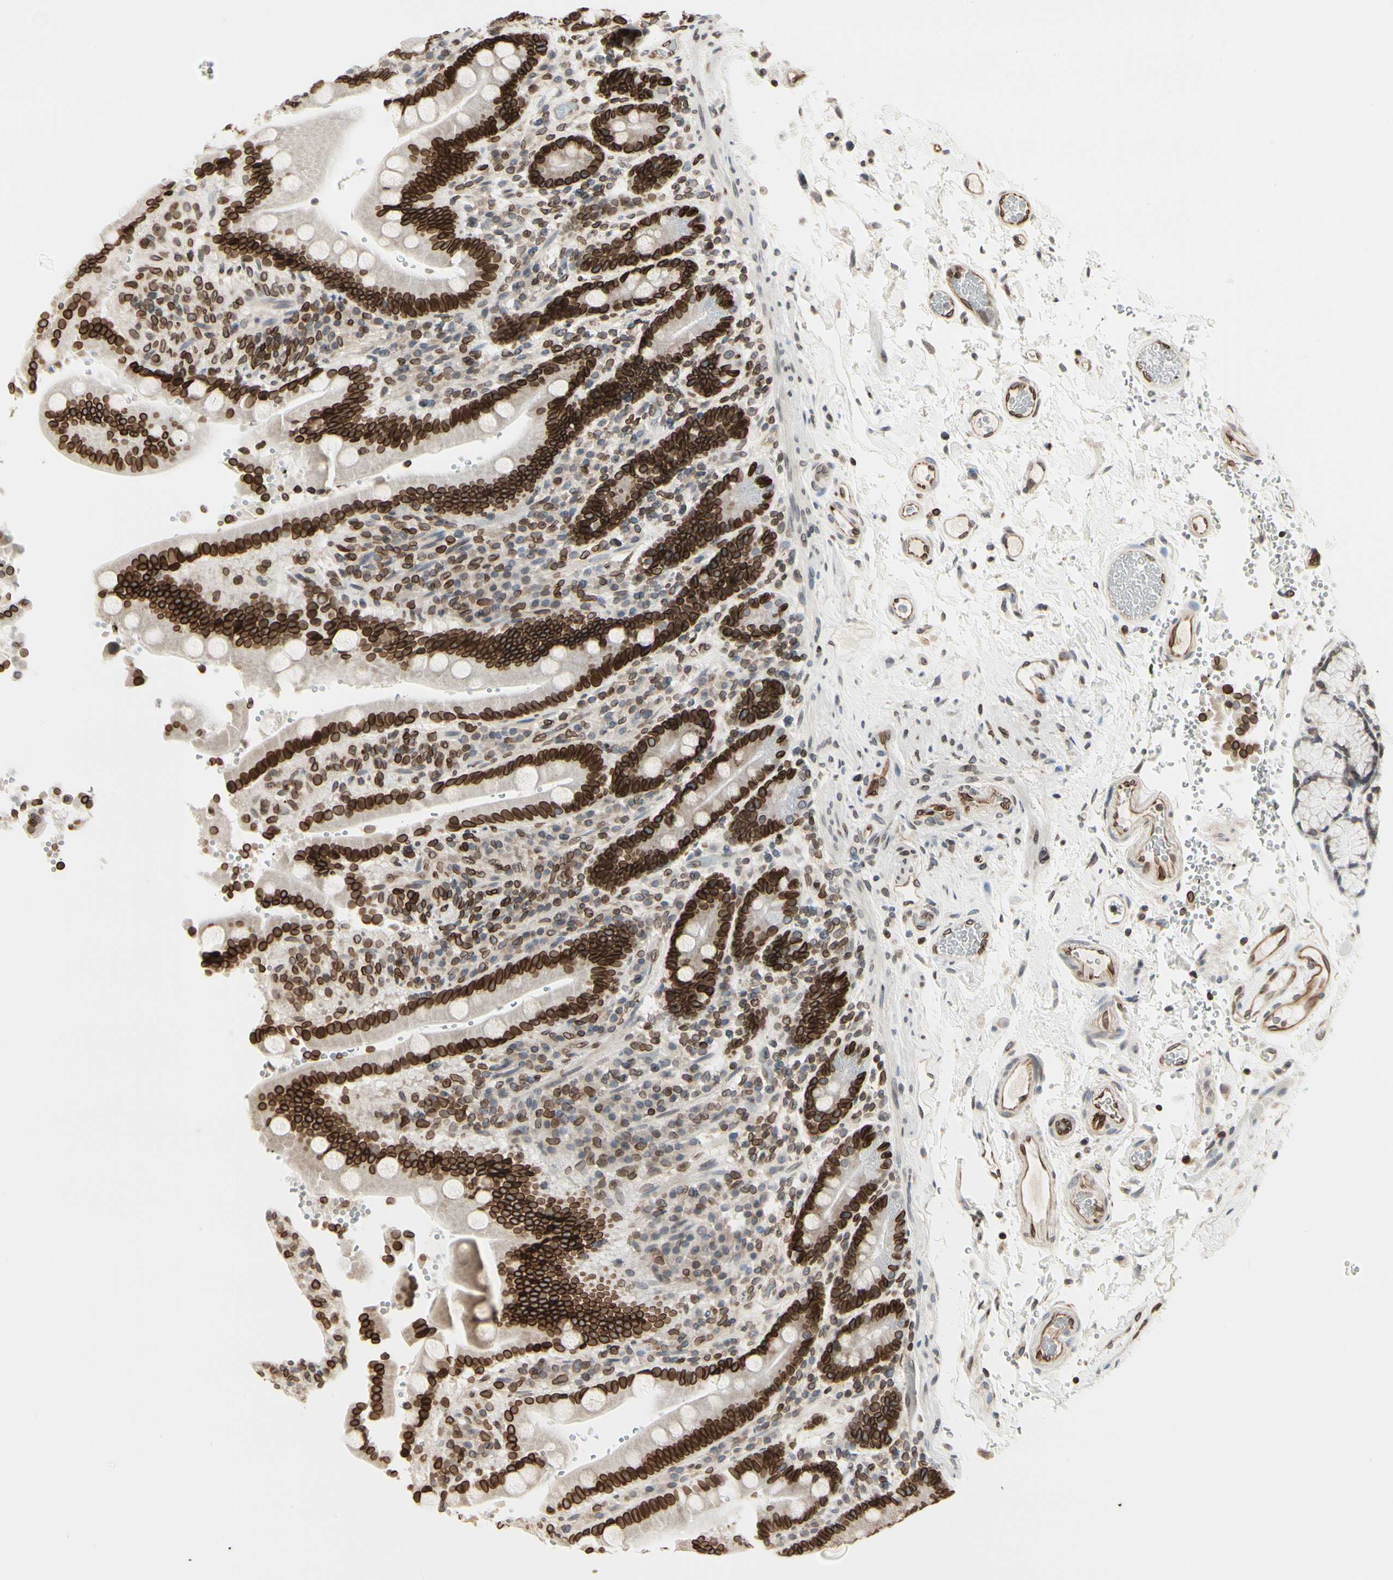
{"staining": {"intensity": "strong", "quantity": ">75%", "location": "cytoplasmic/membranous,nuclear"}, "tissue": "duodenum", "cell_type": "Glandular cells", "image_type": "normal", "snomed": [{"axis": "morphology", "description": "Normal tissue, NOS"}, {"axis": "topography", "description": "Small intestine, NOS"}], "caption": "The photomicrograph reveals staining of unremarkable duodenum, revealing strong cytoplasmic/membranous,nuclear protein staining (brown color) within glandular cells. The staining was performed using DAB (3,3'-diaminobenzidine), with brown indicating positive protein expression. Nuclei are stained blue with hematoxylin.", "gene": "TMPO", "patient": {"sex": "female", "age": 71}}